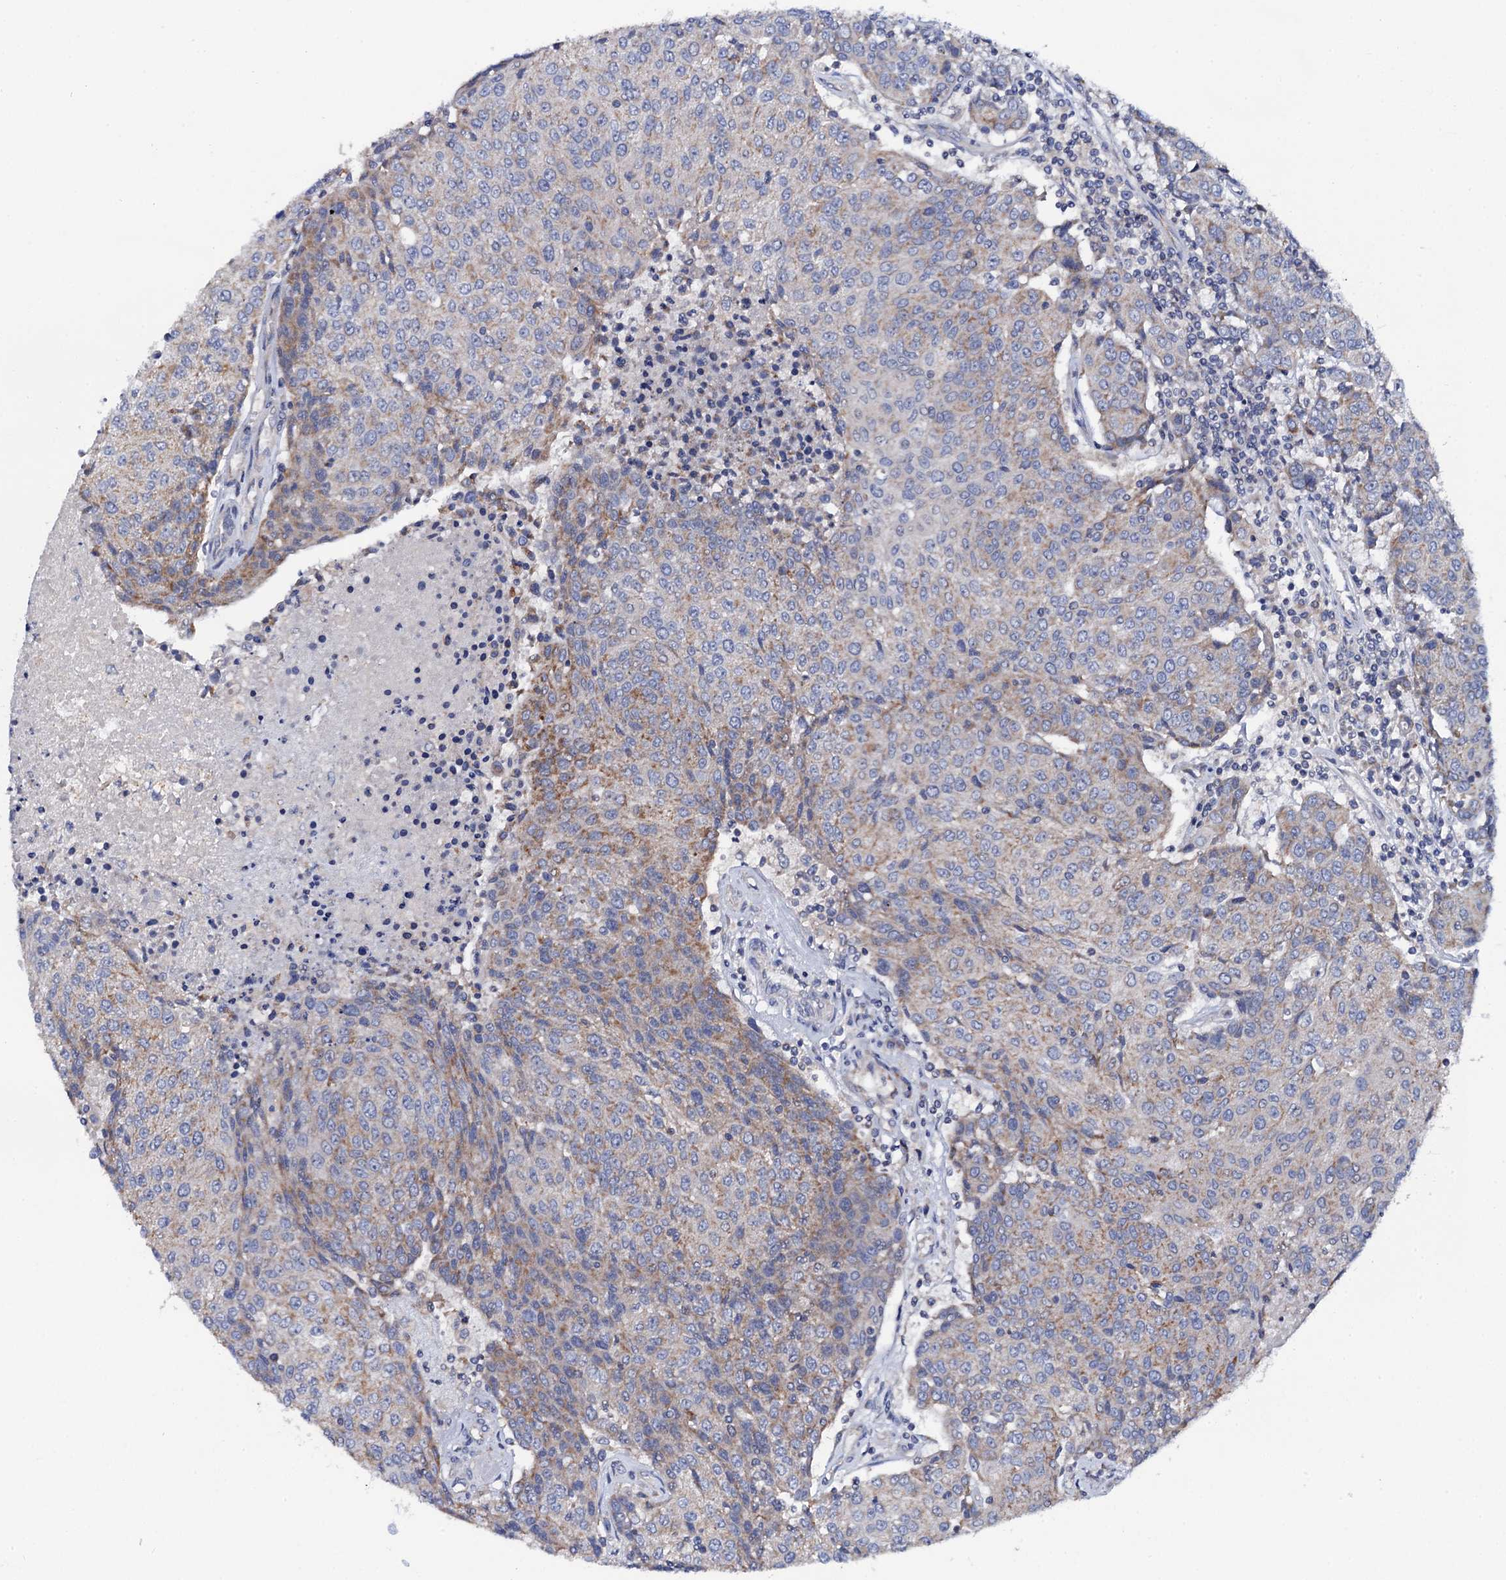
{"staining": {"intensity": "moderate", "quantity": "<25%", "location": "cytoplasmic/membranous"}, "tissue": "urothelial cancer", "cell_type": "Tumor cells", "image_type": "cancer", "snomed": [{"axis": "morphology", "description": "Urothelial carcinoma, High grade"}, {"axis": "topography", "description": "Urinary bladder"}], "caption": "Immunohistochemical staining of human urothelial carcinoma (high-grade) reveals low levels of moderate cytoplasmic/membranous protein expression in about <25% of tumor cells.", "gene": "MRPL48", "patient": {"sex": "female", "age": 85}}